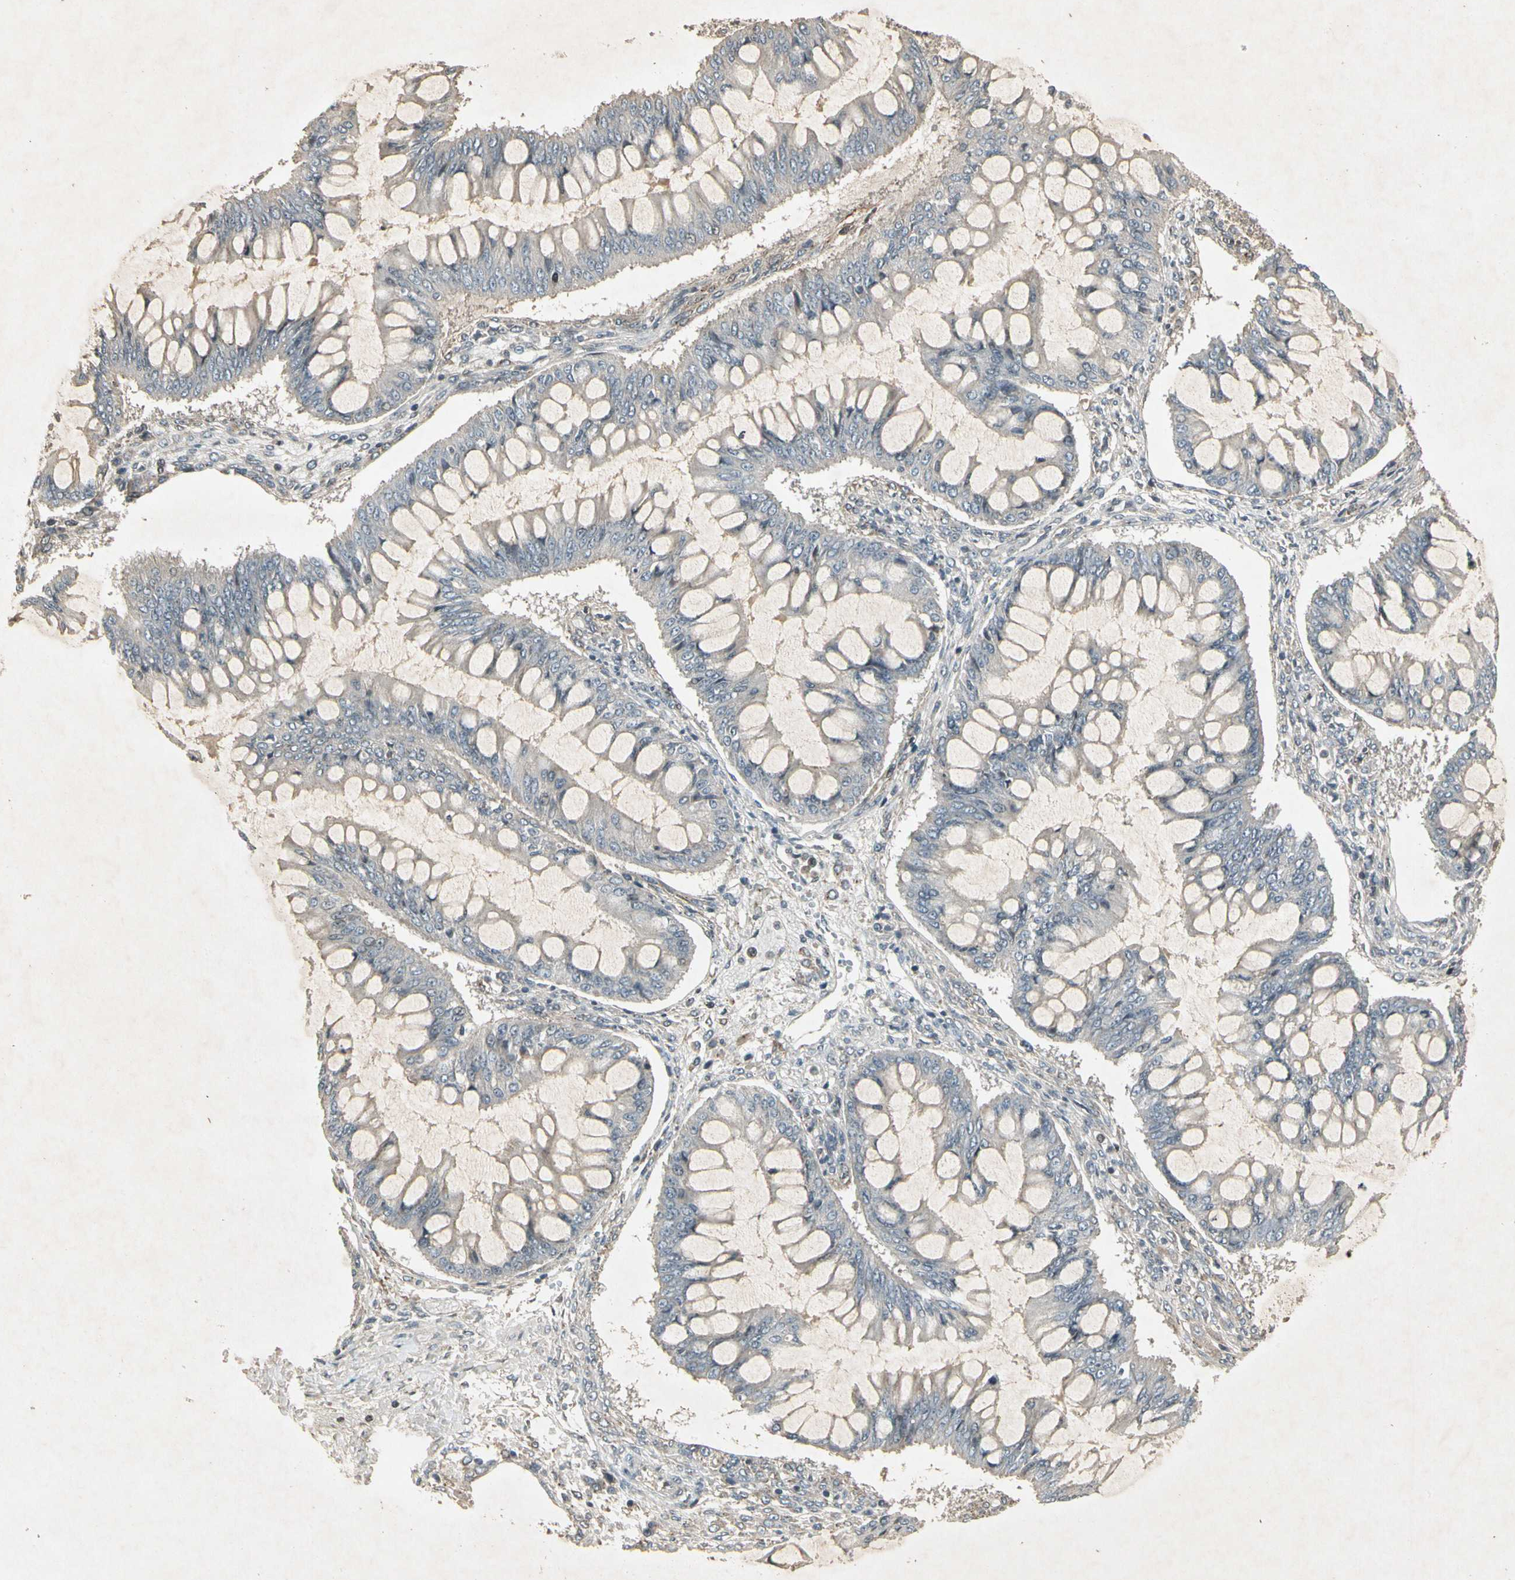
{"staining": {"intensity": "negative", "quantity": "none", "location": "none"}, "tissue": "ovarian cancer", "cell_type": "Tumor cells", "image_type": "cancer", "snomed": [{"axis": "morphology", "description": "Cystadenocarcinoma, mucinous, NOS"}, {"axis": "topography", "description": "Ovary"}], "caption": "A micrograph of ovarian mucinous cystadenocarcinoma stained for a protein shows no brown staining in tumor cells.", "gene": "TEK", "patient": {"sex": "female", "age": 73}}